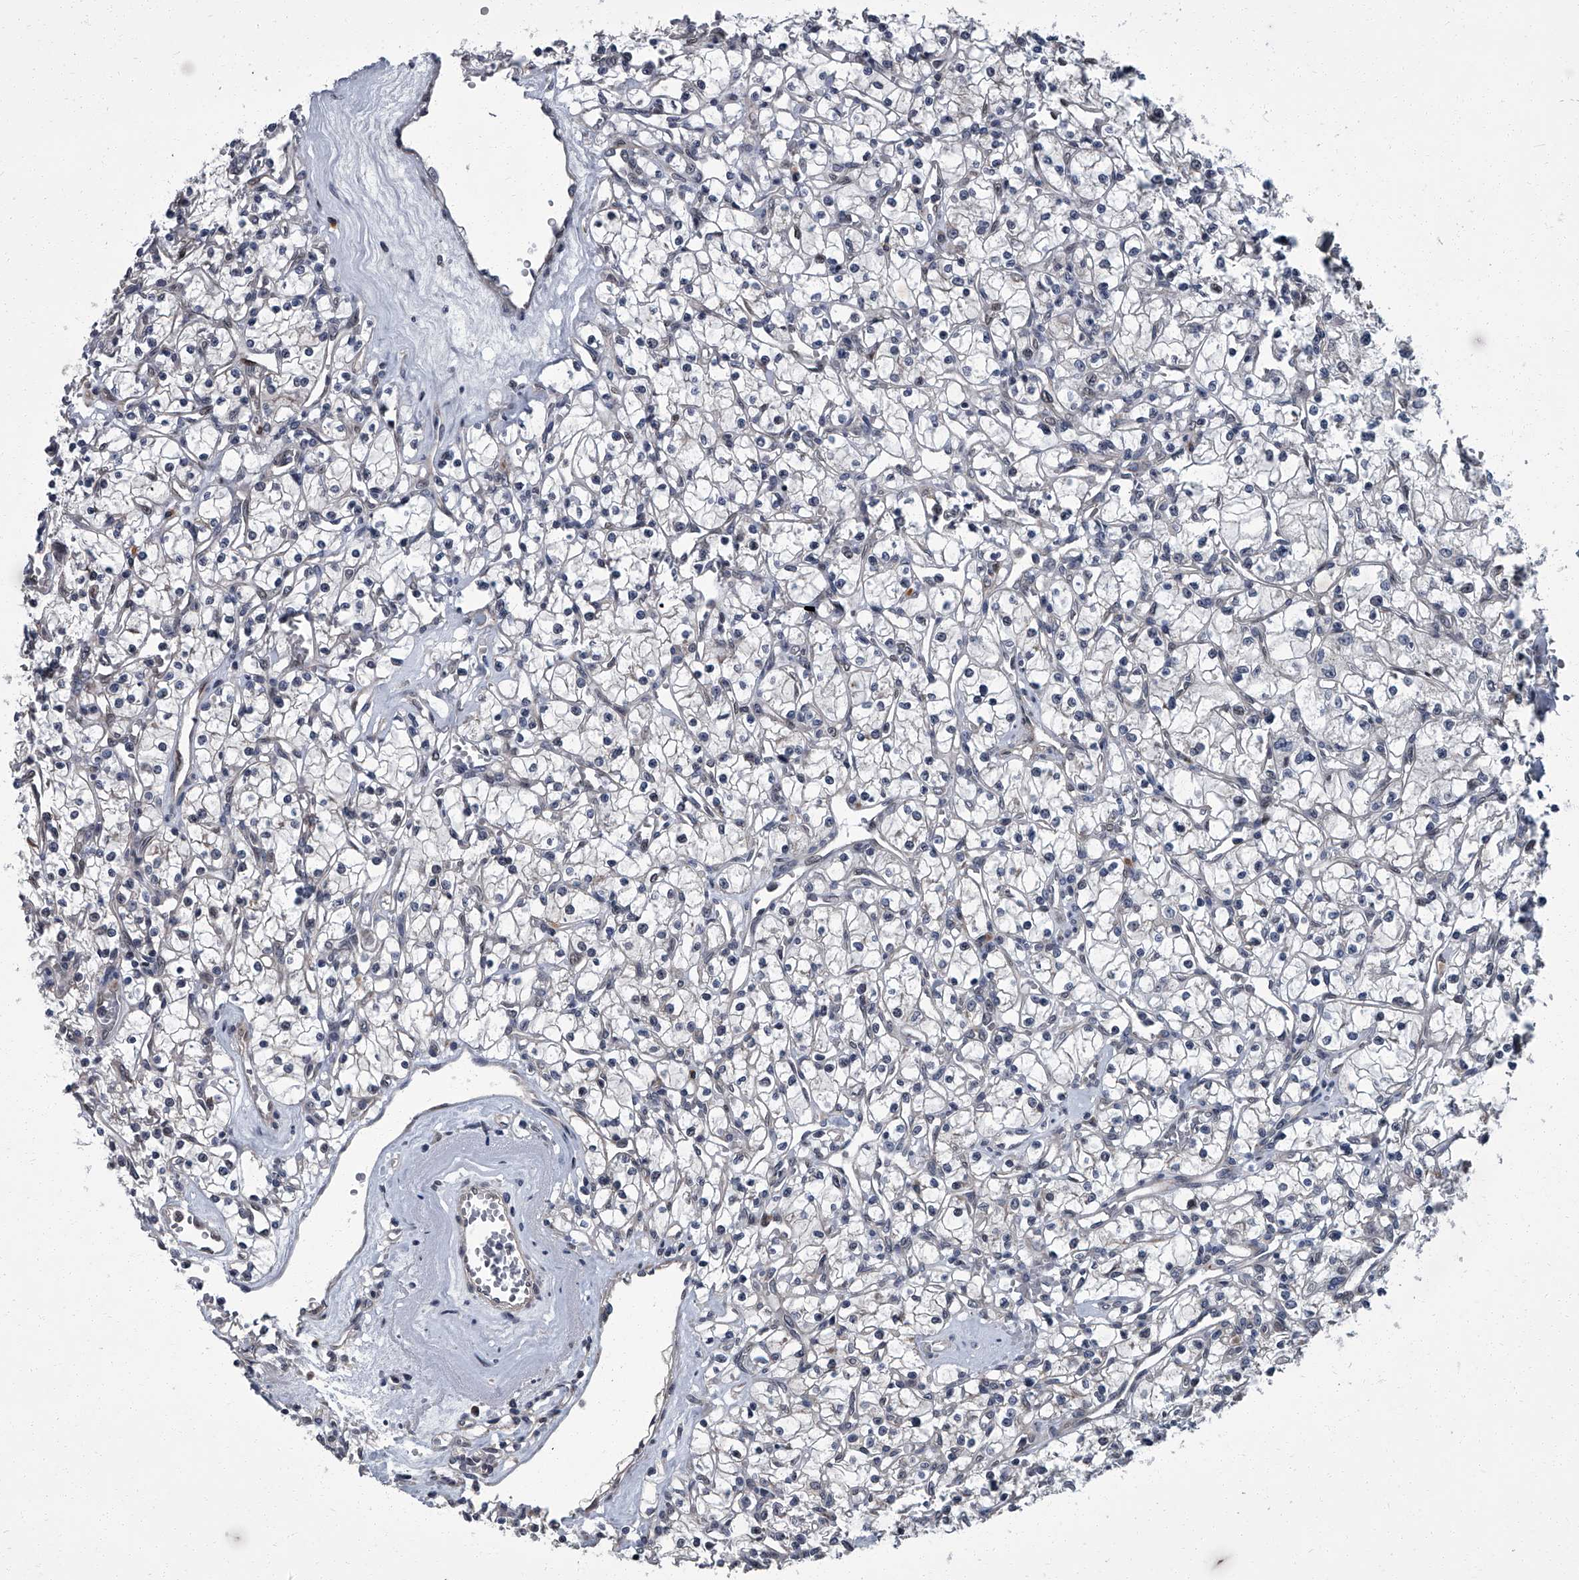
{"staining": {"intensity": "negative", "quantity": "none", "location": "none"}, "tissue": "renal cancer", "cell_type": "Tumor cells", "image_type": "cancer", "snomed": [{"axis": "morphology", "description": "Adenocarcinoma, NOS"}, {"axis": "topography", "description": "Kidney"}], "caption": "Tumor cells are negative for protein expression in human renal cancer (adenocarcinoma). (Stains: DAB IHC with hematoxylin counter stain, Microscopy: brightfield microscopy at high magnification).", "gene": "ZNF274", "patient": {"sex": "female", "age": 59}}